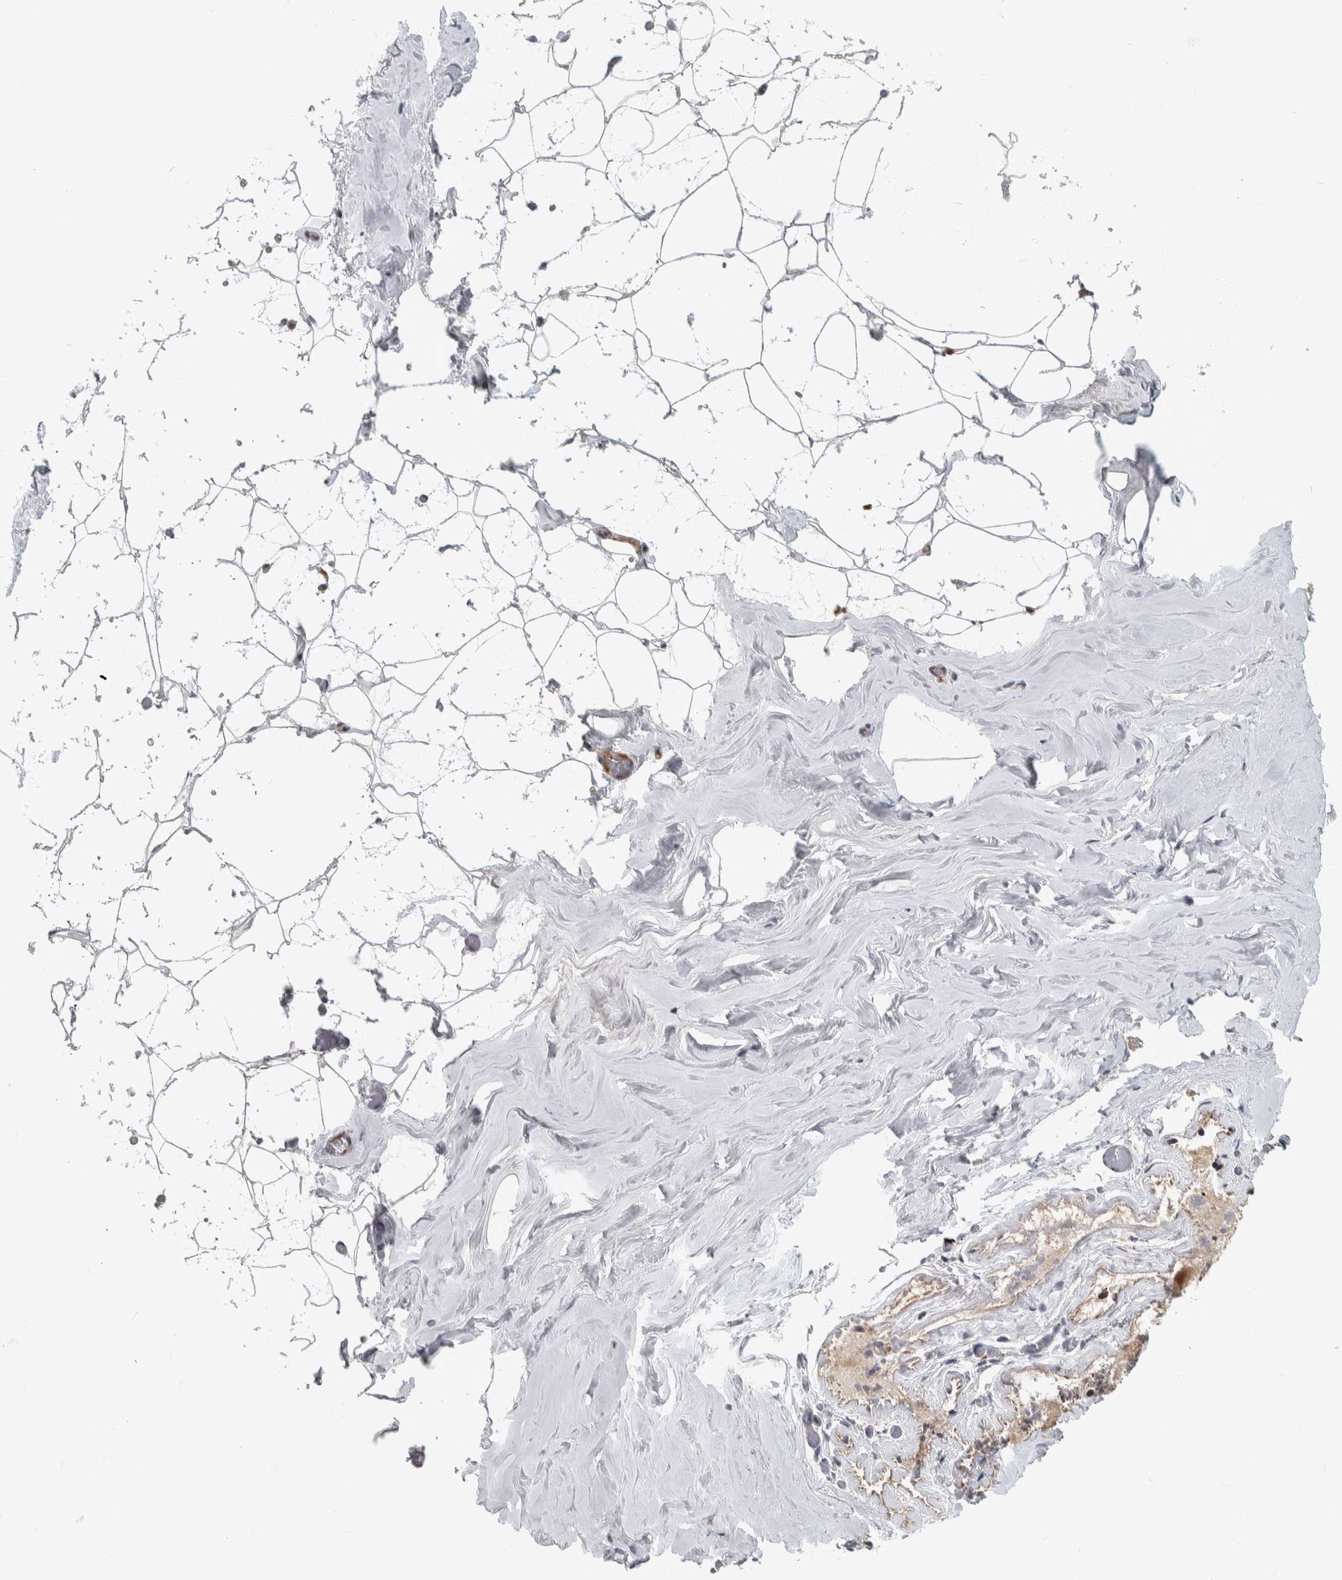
{"staining": {"intensity": "moderate", "quantity": ">75%", "location": "cytoplasmic/membranous"}, "tissue": "adipose tissue", "cell_type": "Adipocytes", "image_type": "normal", "snomed": [{"axis": "morphology", "description": "Normal tissue, NOS"}, {"axis": "morphology", "description": "Fibrosis, NOS"}, {"axis": "topography", "description": "Breast"}, {"axis": "topography", "description": "Adipose tissue"}], "caption": "Immunohistochemistry (IHC) histopathology image of normal adipose tissue: human adipose tissue stained using immunohistochemistry (IHC) reveals medium levels of moderate protein expression localized specifically in the cytoplasmic/membranous of adipocytes, appearing as a cytoplasmic/membranous brown color.", "gene": "MSL1", "patient": {"sex": "female", "age": 39}}